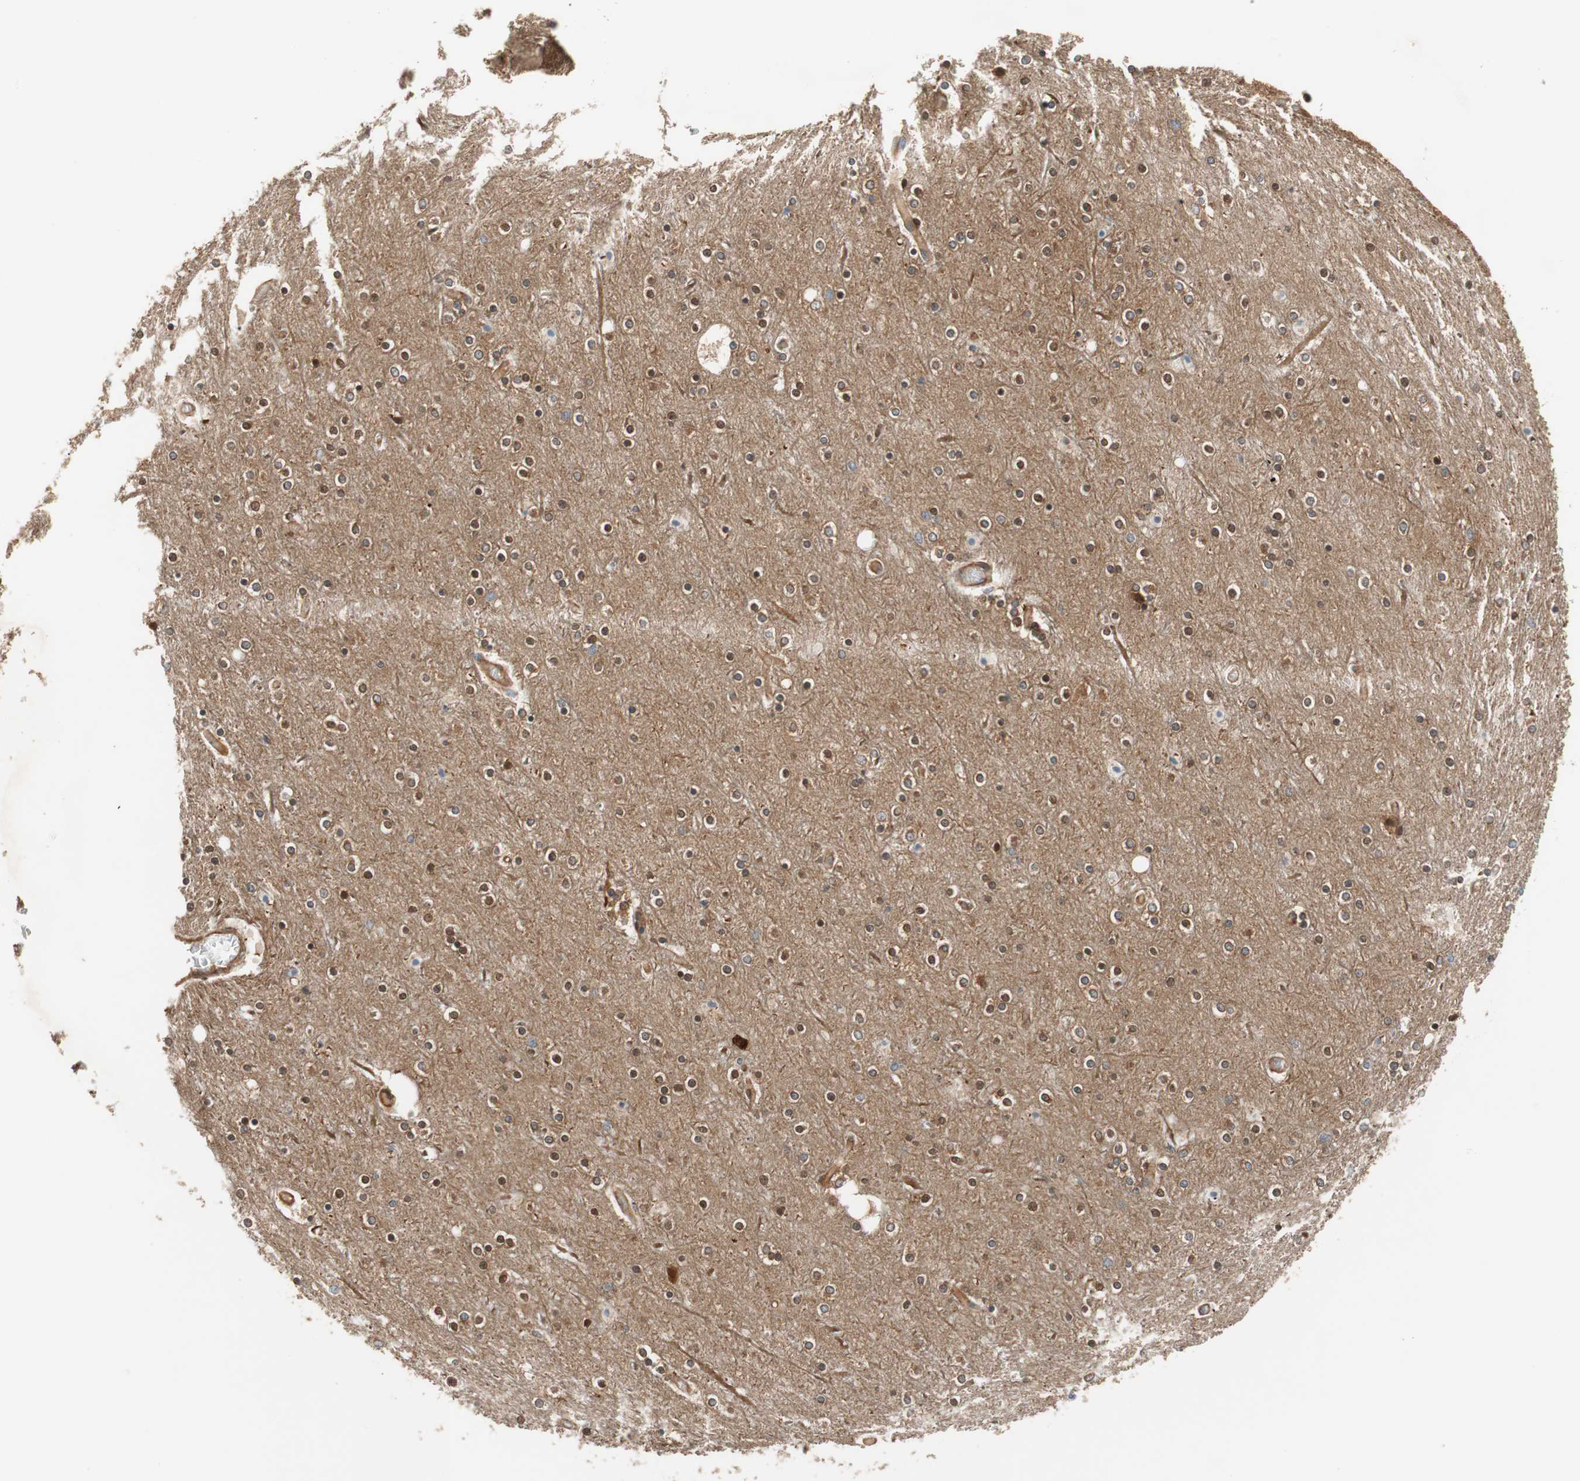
{"staining": {"intensity": "moderate", "quantity": ">75%", "location": "cytoplasmic/membranous"}, "tissue": "cerebral cortex", "cell_type": "Endothelial cells", "image_type": "normal", "snomed": [{"axis": "morphology", "description": "Normal tissue, NOS"}, {"axis": "topography", "description": "Cerebral cortex"}], "caption": "The image demonstrates a brown stain indicating the presence of a protein in the cytoplasmic/membranous of endothelial cells in cerebral cortex.", "gene": "WASL", "patient": {"sex": "female", "age": 54}}